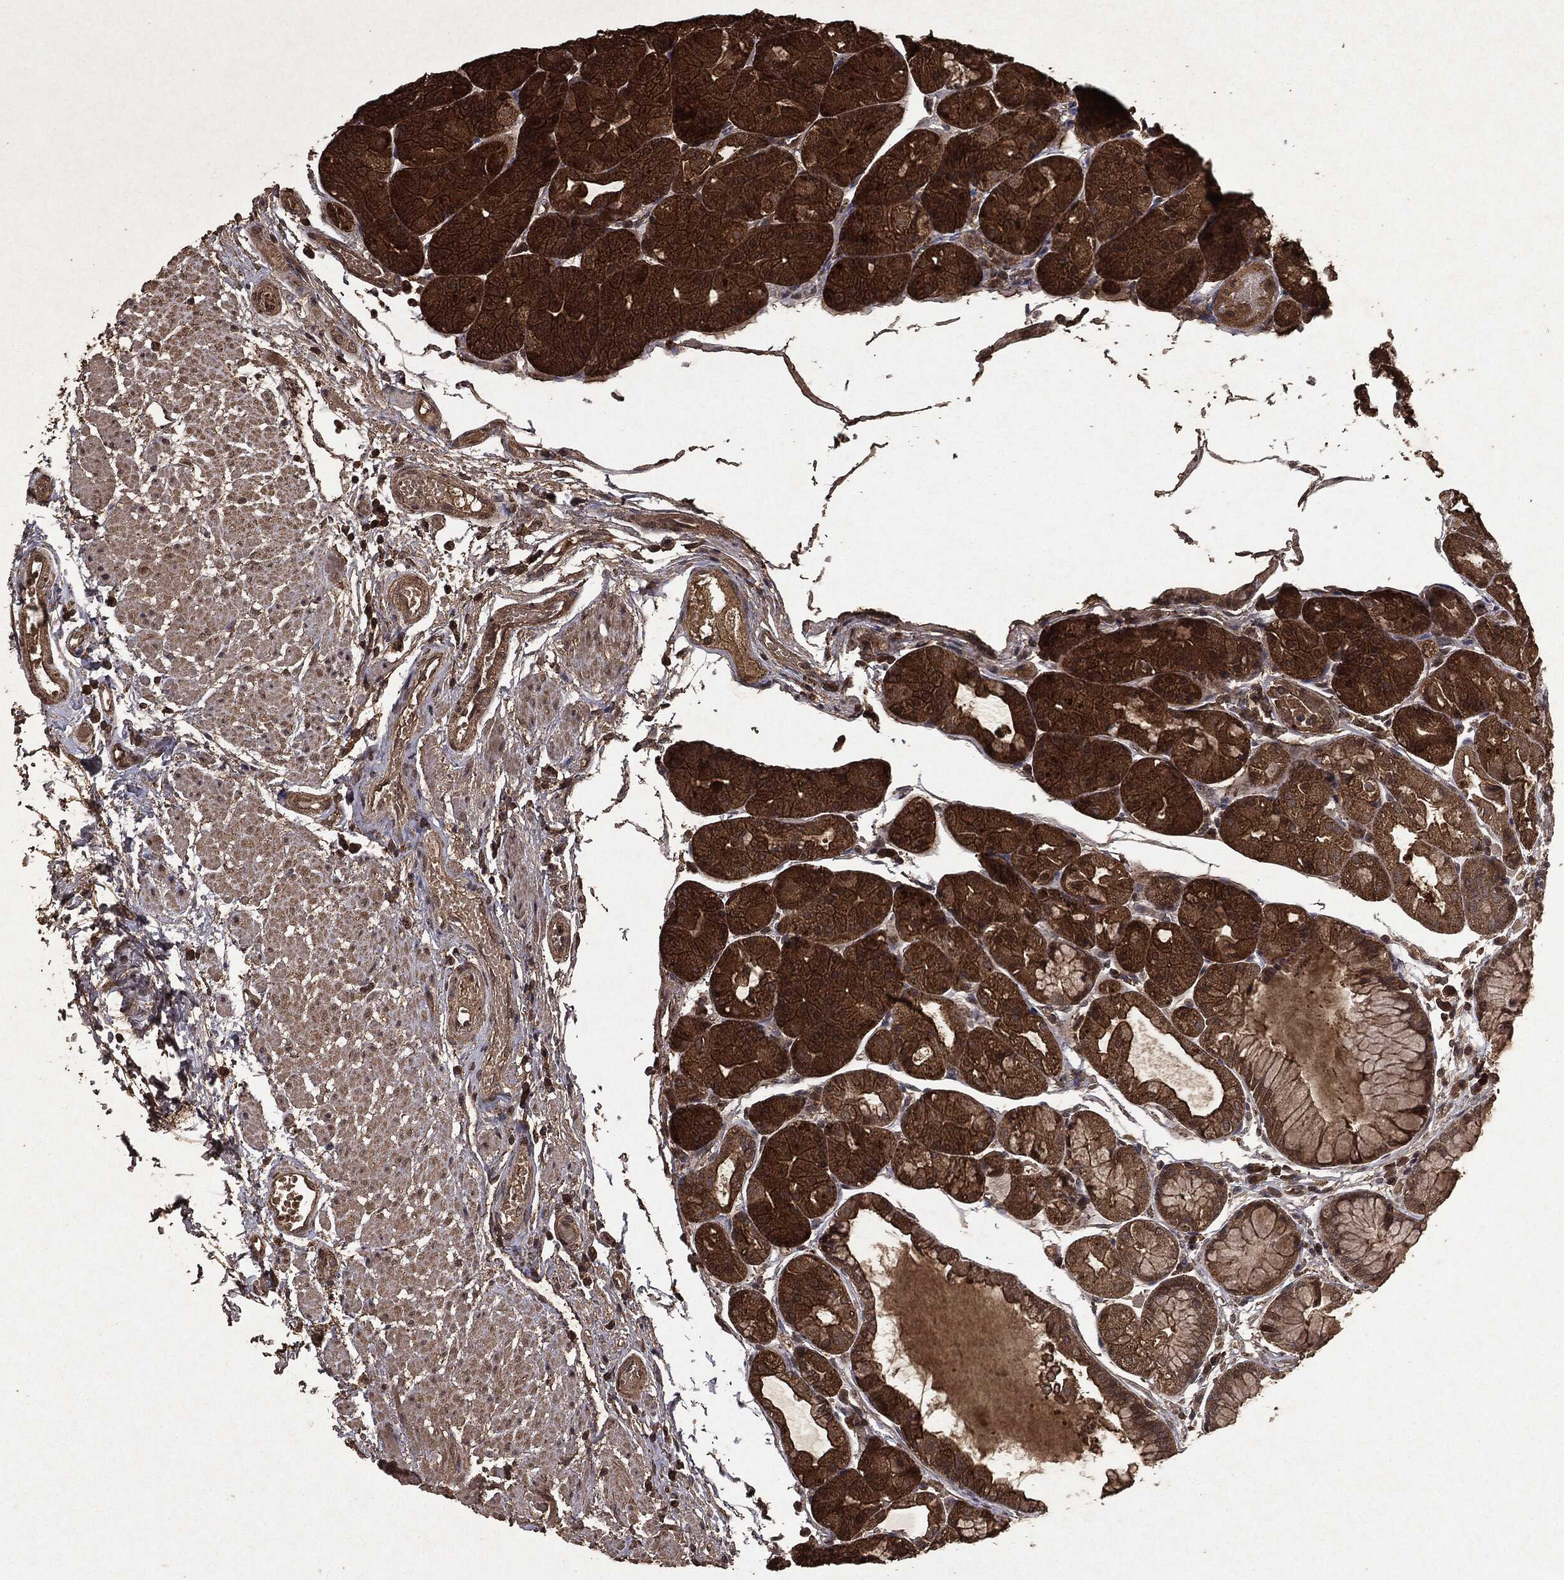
{"staining": {"intensity": "strong", "quantity": "25%-75%", "location": "cytoplasmic/membranous"}, "tissue": "stomach", "cell_type": "Glandular cells", "image_type": "normal", "snomed": [{"axis": "morphology", "description": "Normal tissue, NOS"}, {"axis": "topography", "description": "Stomach, upper"}], "caption": "Immunohistochemical staining of benign human stomach exhibits high levels of strong cytoplasmic/membranous positivity in approximately 25%-75% of glandular cells. Nuclei are stained in blue.", "gene": "NME1", "patient": {"sex": "male", "age": 72}}